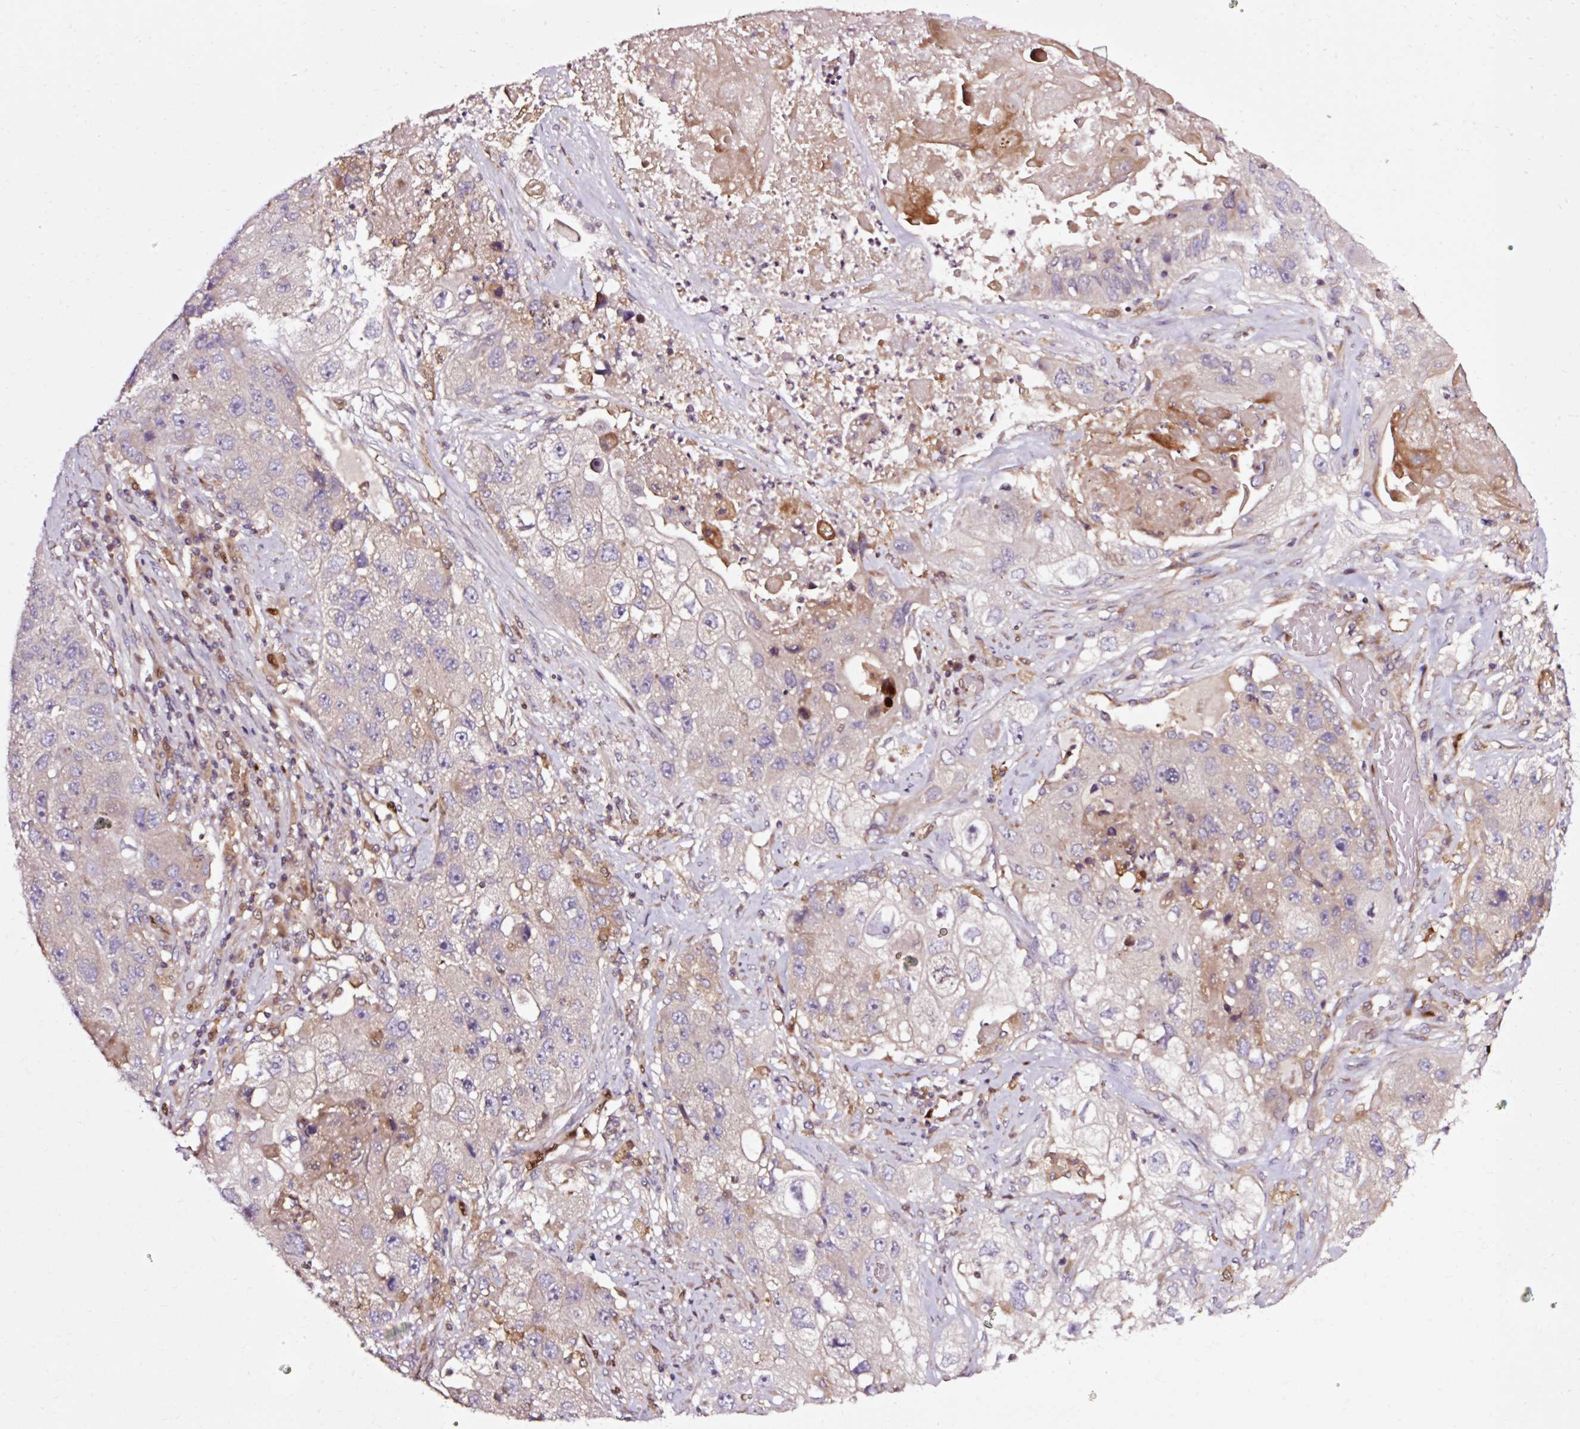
{"staining": {"intensity": "negative", "quantity": "none", "location": "none"}, "tissue": "lung cancer", "cell_type": "Tumor cells", "image_type": "cancer", "snomed": [{"axis": "morphology", "description": "Squamous cell carcinoma, NOS"}, {"axis": "topography", "description": "Lung"}], "caption": "There is no significant expression in tumor cells of lung cancer.", "gene": "NAPA", "patient": {"sex": "male", "age": 61}}